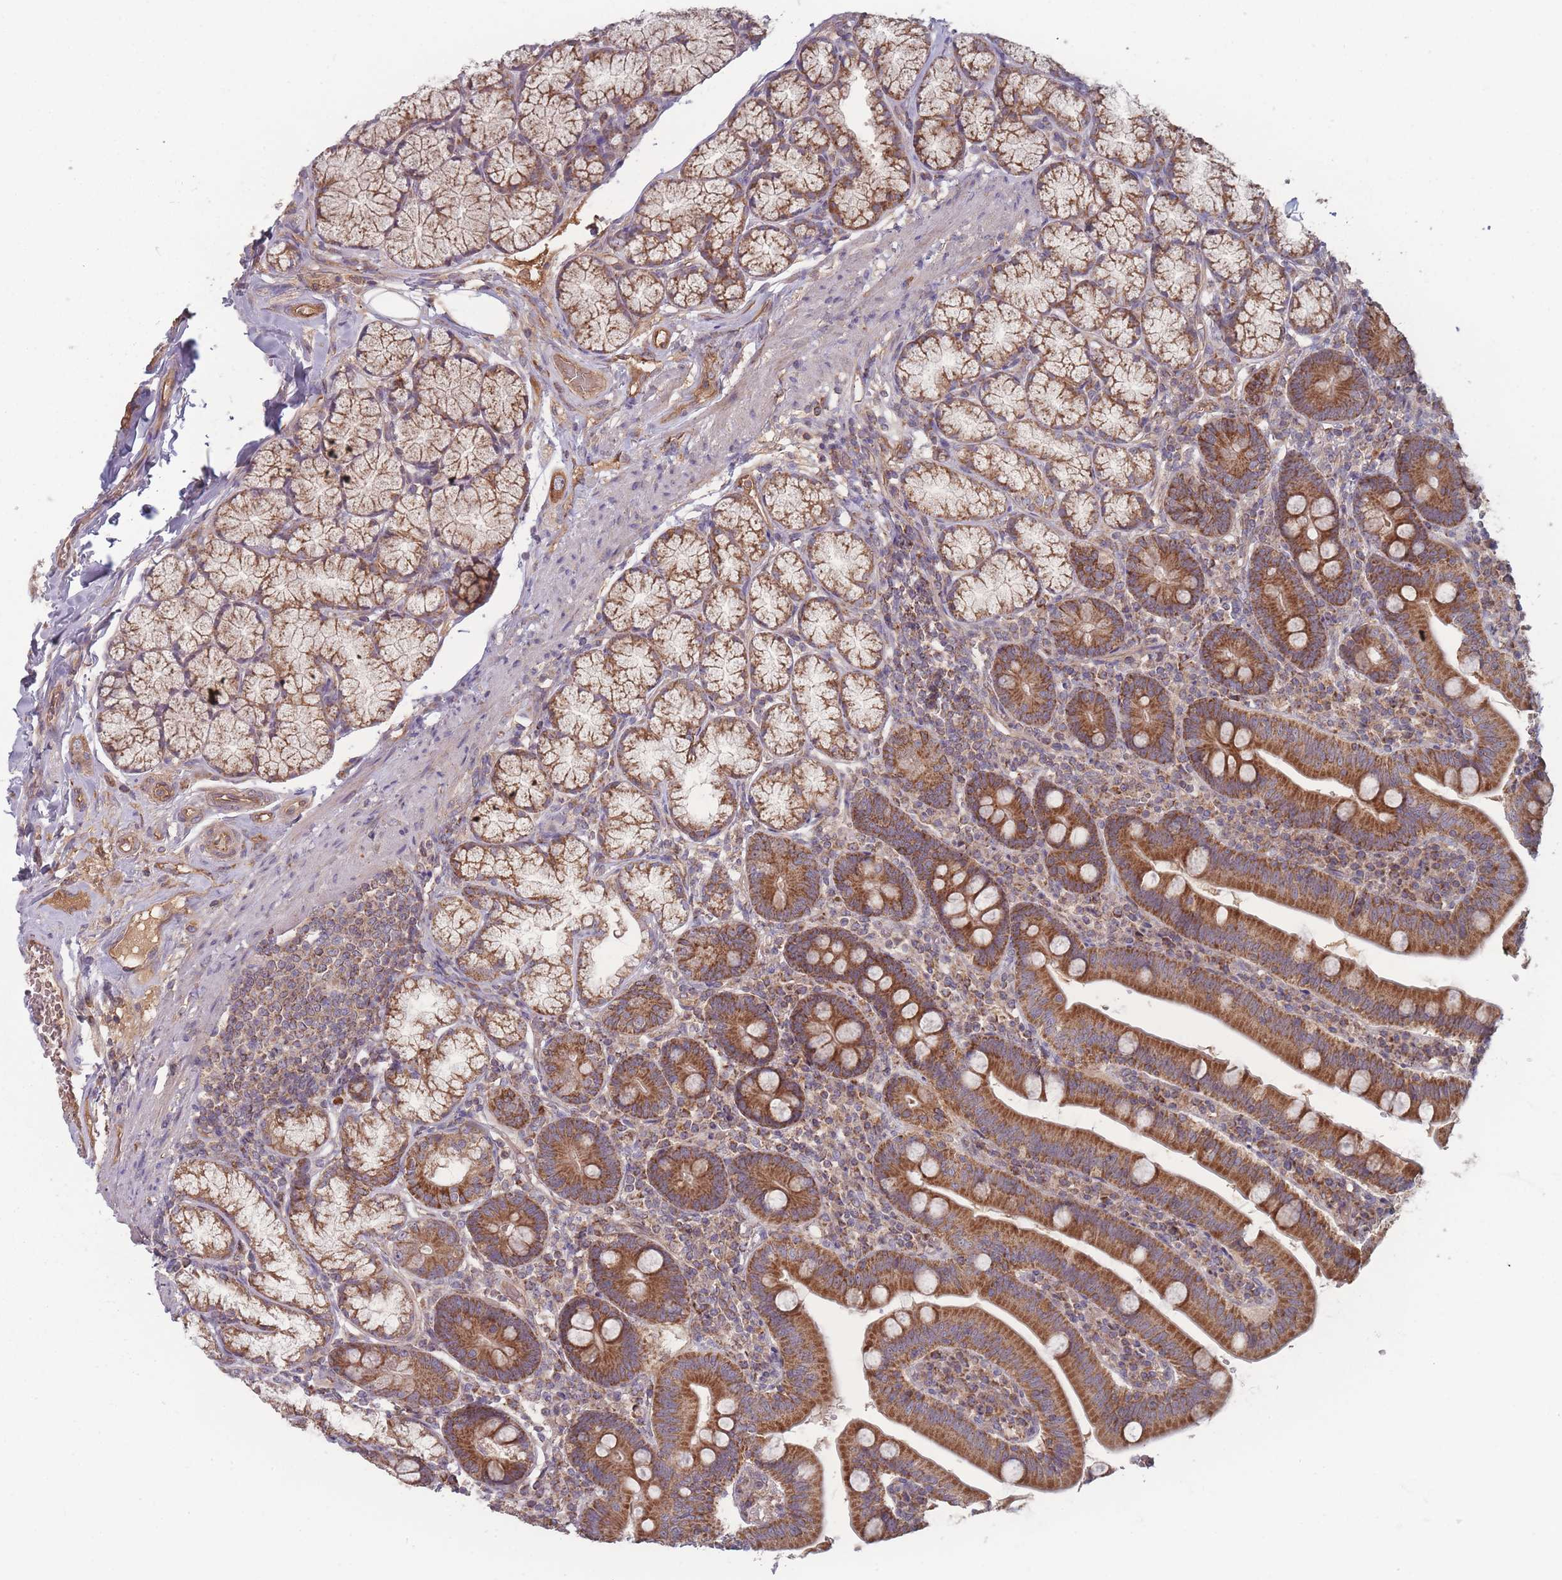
{"staining": {"intensity": "strong", "quantity": ">75%", "location": "cytoplasmic/membranous"}, "tissue": "duodenum", "cell_type": "Glandular cells", "image_type": "normal", "snomed": [{"axis": "morphology", "description": "Normal tissue, NOS"}, {"axis": "topography", "description": "Duodenum"}], "caption": "The immunohistochemical stain highlights strong cytoplasmic/membranous positivity in glandular cells of unremarkable duodenum. (Stains: DAB (3,3'-diaminobenzidine) in brown, nuclei in blue, Microscopy: brightfield microscopy at high magnification).", "gene": "ATP5MGL", "patient": {"sex": "female", "age": 67}}